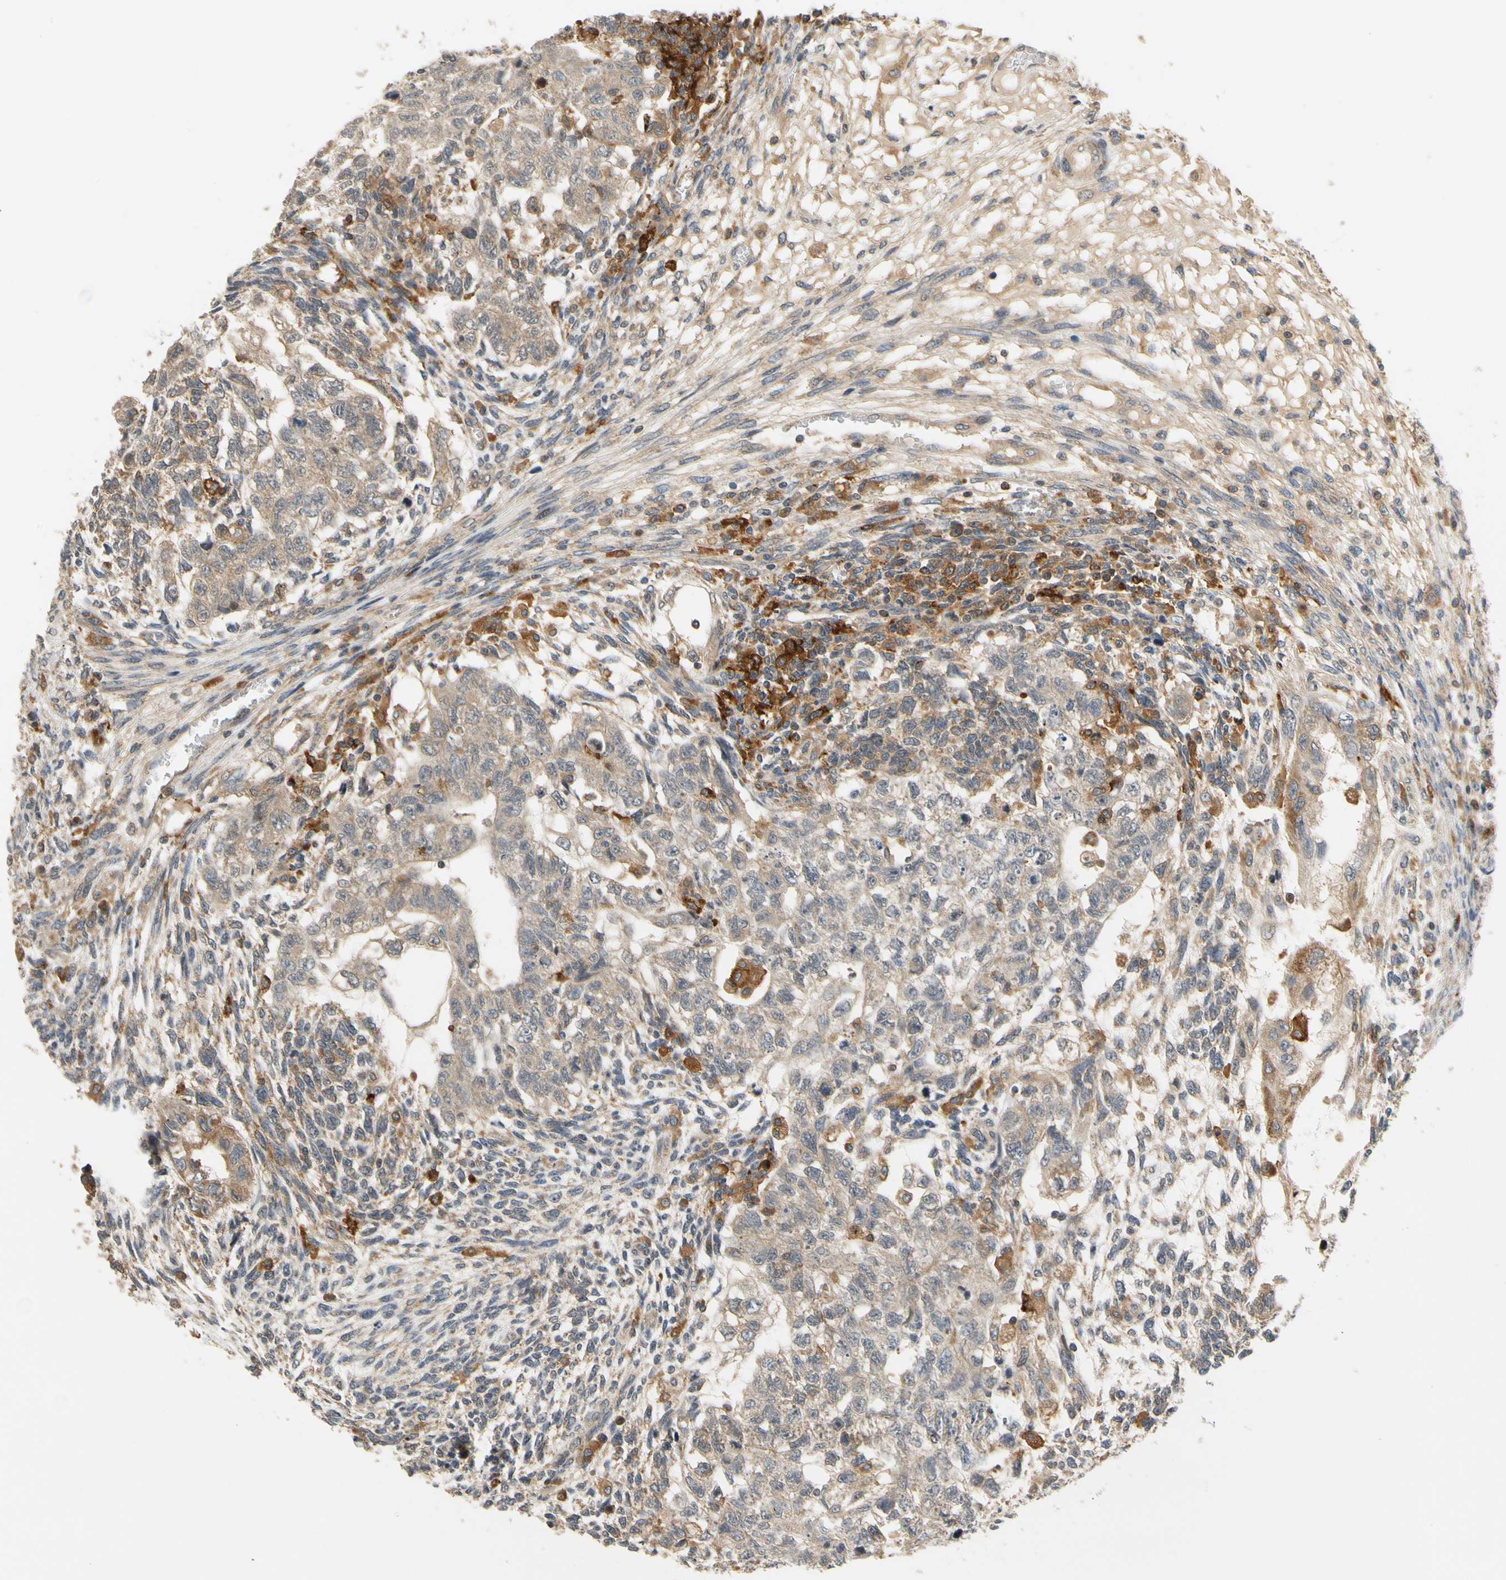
{"staining": {"intensity": "weak", "quantity": ">75%", "location": "cytoplasmic/membranous"}, "tissue": "testis cancer", "cell_type": "Tumor cells", "image_type": "cancer", "snomed": [{"axis": "morphology", "description": "Normal tissue, NOS"}, {"axis": "morphology", "description": "Carcinoma, Embryonal, NOS"}, {"axis": "topography", "description": "Testis"}], "caption": "Protein expression analysis of human testis cancer reveals weak cytoplasmic/membranous staining in approximately >75% of tumor cells.", "gene": "ANKHD1", "patient": {"sex": "male", "age": 36}}